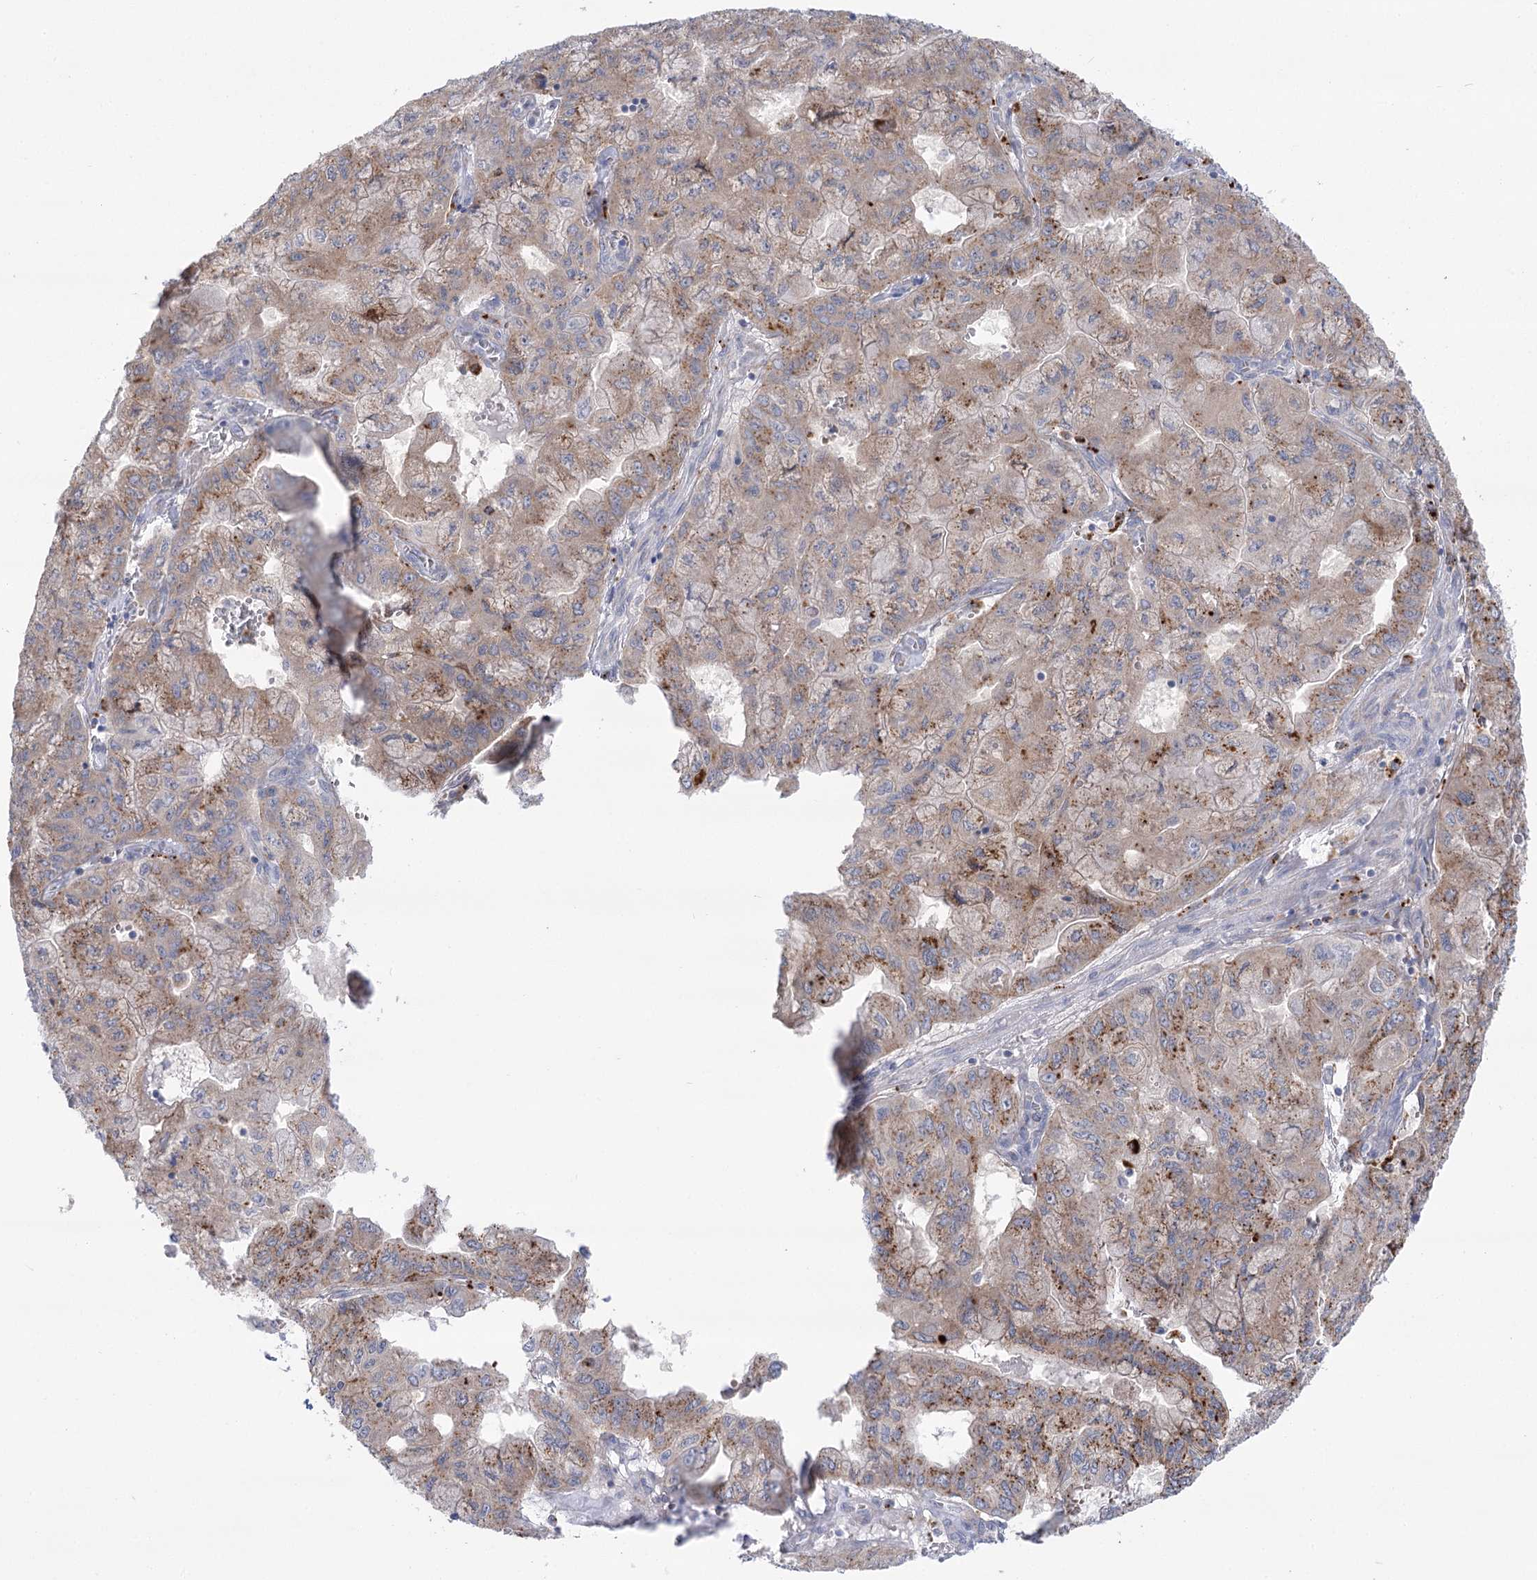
{"staining": {"intensity": "moderate", "quantity": "25%-75%", "location": "cytoplasmic/membranous"}, "tissue": "pancreatic cancer", "cell_type": "Tumor cells", "image_type": "cancer", "snomed": [{"axis": "morphology", "description": "Adenocarcinoma, NOS"}, {"axis": "topography", "description": "Pancreas"}], "caption": "High-power microscopy captured an immunohistochemistry (IHC) photomicrograph of pancreatic adenocarcinoma, revealing moderate cytoplasmic/membranous expression in approximately 25%-75% of tumor cells.", "gene": "SIAE", "patient": {"sex": "male", "age": 51}}